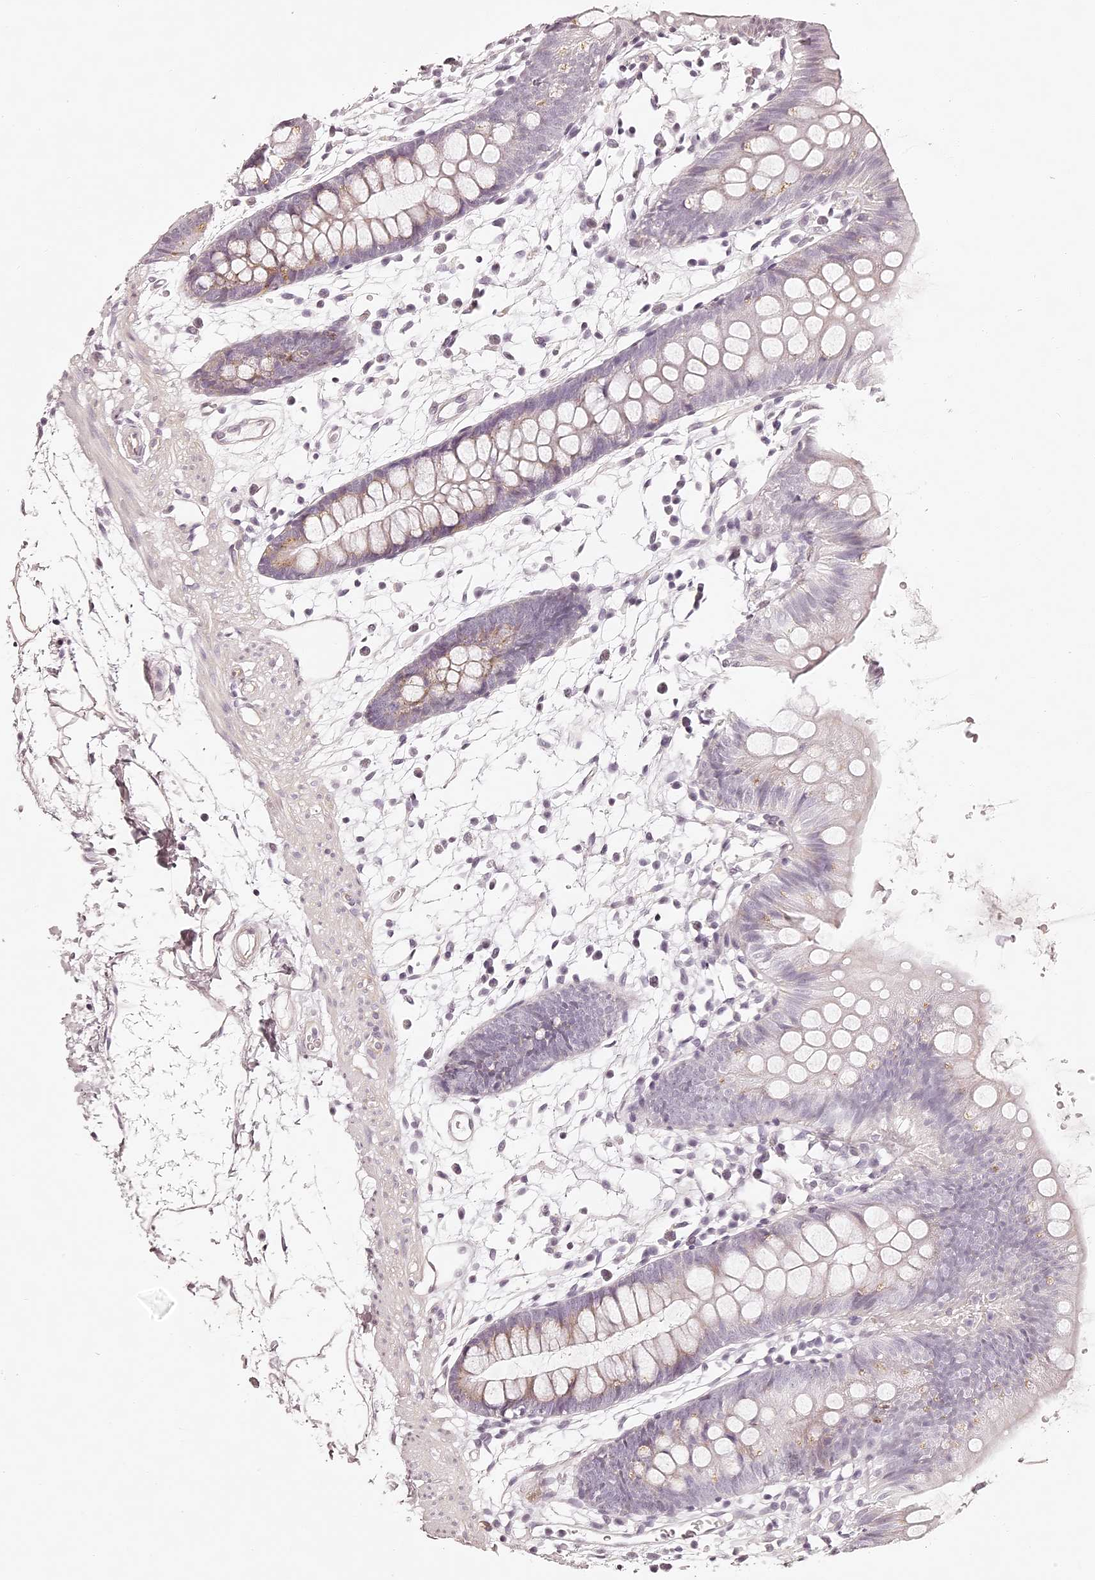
{"staining": {"intensity": "negative", "quantity": "none", "location": "none"}, "tissue": "colon", "cell_type": "Endothelial cells", "image_type": "normal", "snomed": [{"axis": "morphology", "description": "Normal tissue, NOS"}, {"axis": "topography", "description": "Colon"}], "caption": "Immunohistochemistry (IHC) of unremarkable colon exhibits no staining in endothelial cells.", "gene": "ELAPOR1", "patient": {"sex": "male", "age": 56}}